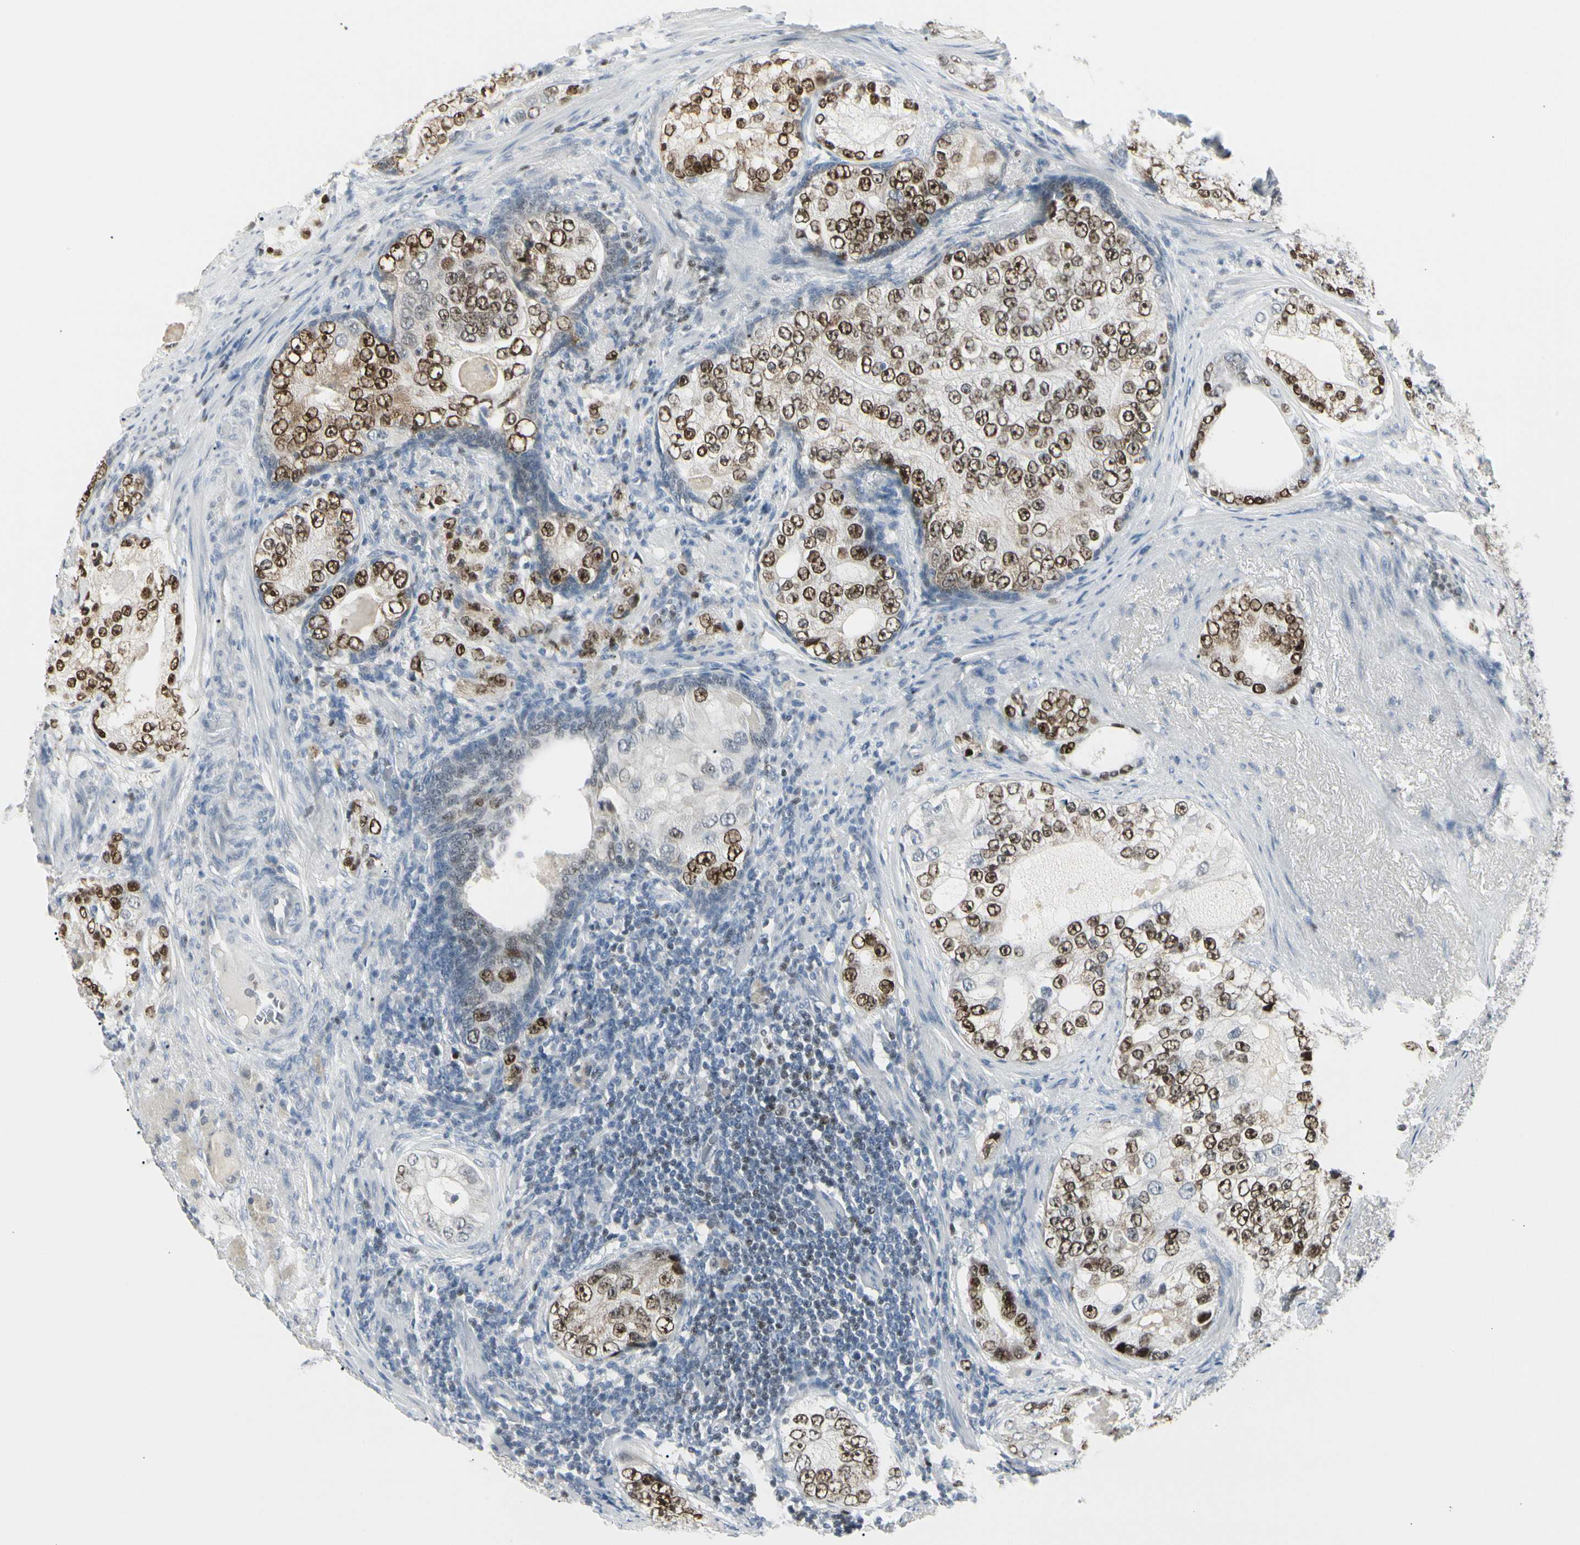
{"staining": {"intensity": "strong", "quantity": ">75%", "location": "nuclear"}, "tissue": "prostate cancer", "cell_type": "Tumor cells", "image_type": "cancer", "snomed": [{"axis": "morphology", "description": "Adenocarcinoma, High grade"}, {"axis": "topography", "description": "Prostate"}], "caption": "Approximately >75% of tumor cells in human adenocarcinoma (high-grade) (prostate) exhibit strong nuclear protein staining as visualized by brown immunohistochemical staining.", "gene": "ZBTB7B", "patient": {"sex": "male", "age": 66}}